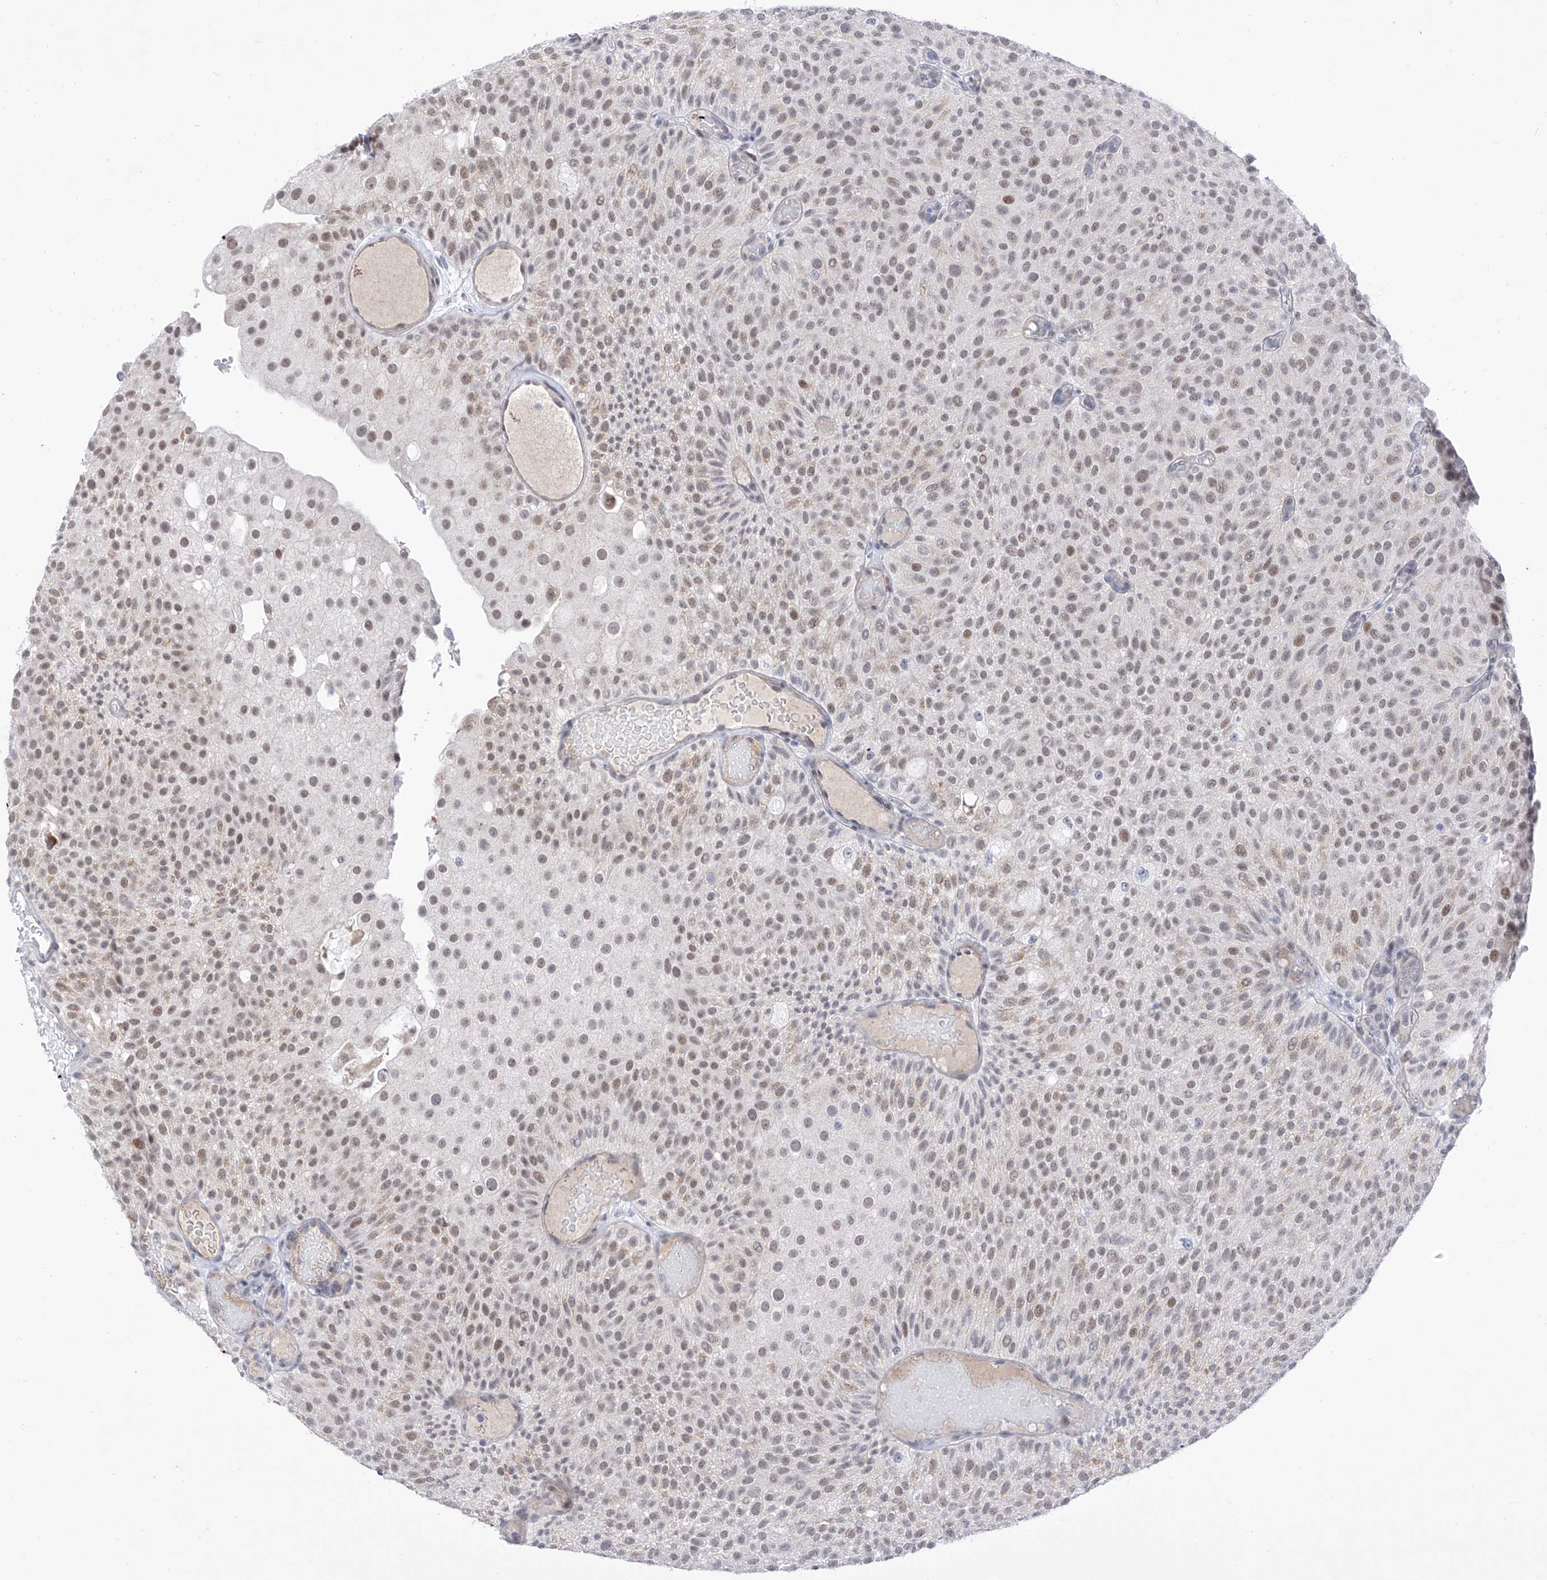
{"staining": {"intensity": "weak", "quantity": ">75%", "location": "nuclear"}, "tissue": "urothelial cancer", "cell_type": "Tumor cells", "image_type": "cancer", "snomed": [{"axis": "morphology", "description": "Urothelial carcinoma, Low grade"}, {"axis": "topography", "description": "Urinary bladder"}], "caption": "Human urothelial cancer stained for a protein (brown) reveals weak nuclear positive positivity in about >75% of tumor cells.", "gene": "ATN1", "patient": {"sex": "male", "age": 78}}